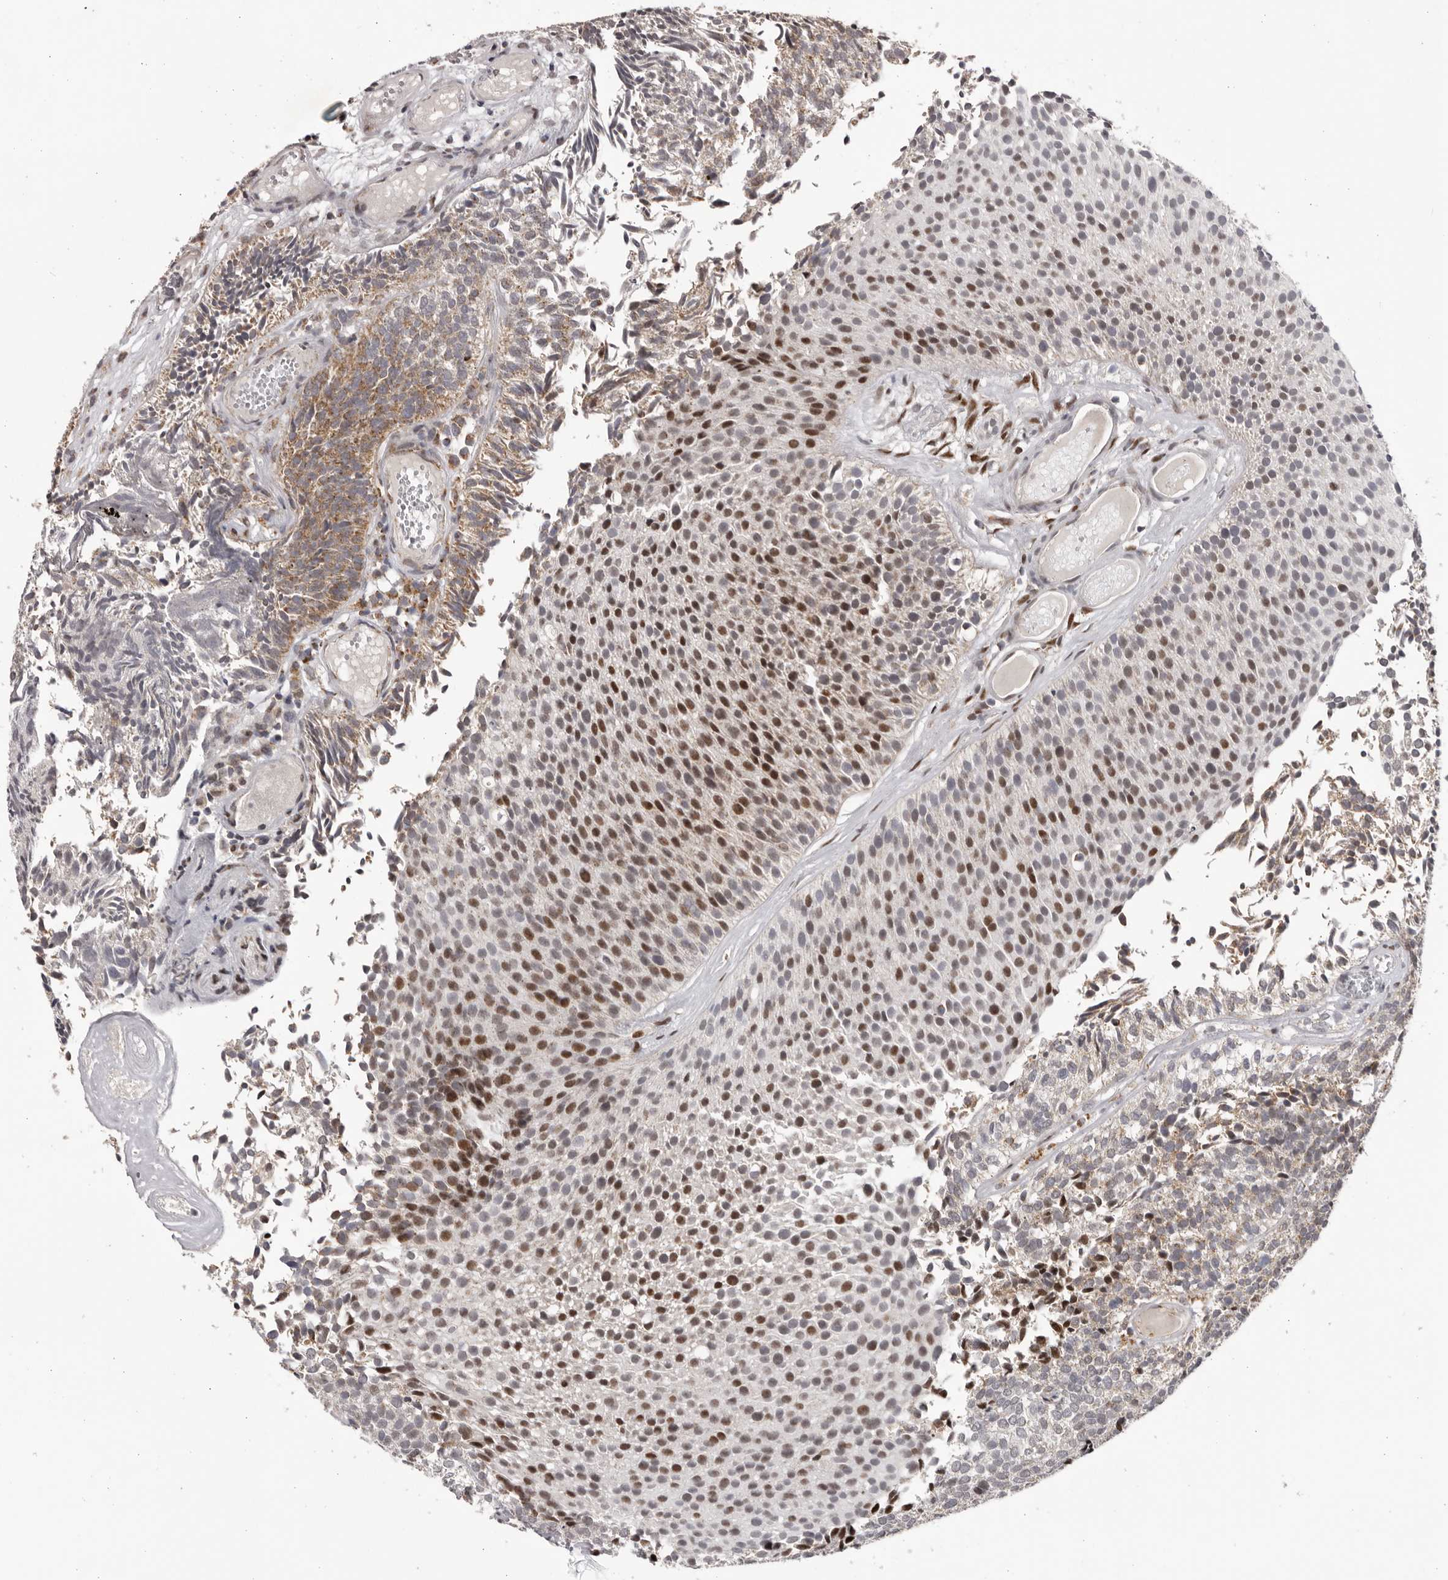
{"staining": {"intensity": "moderate", "quantity": "25%-75%", "location": "nuclear"}, "tissue": "urothelial cancer", "cell_type": "Tumor cells", "image_type": "cancer", "snomed": [{"axis": "morphology", "description": "Urothelial carcinoma, Low grade"}, {"axis": "topography", "description": "Urinary bladder"}], "caption": "Immunohistochemical staining of low-grade urothelial carcinoma reveals moderate nuclear protein staining in approximately 25%-75% of tumor cells.", "gene": "C17orf99", "patient": {"sex": "male", "age": 86}}